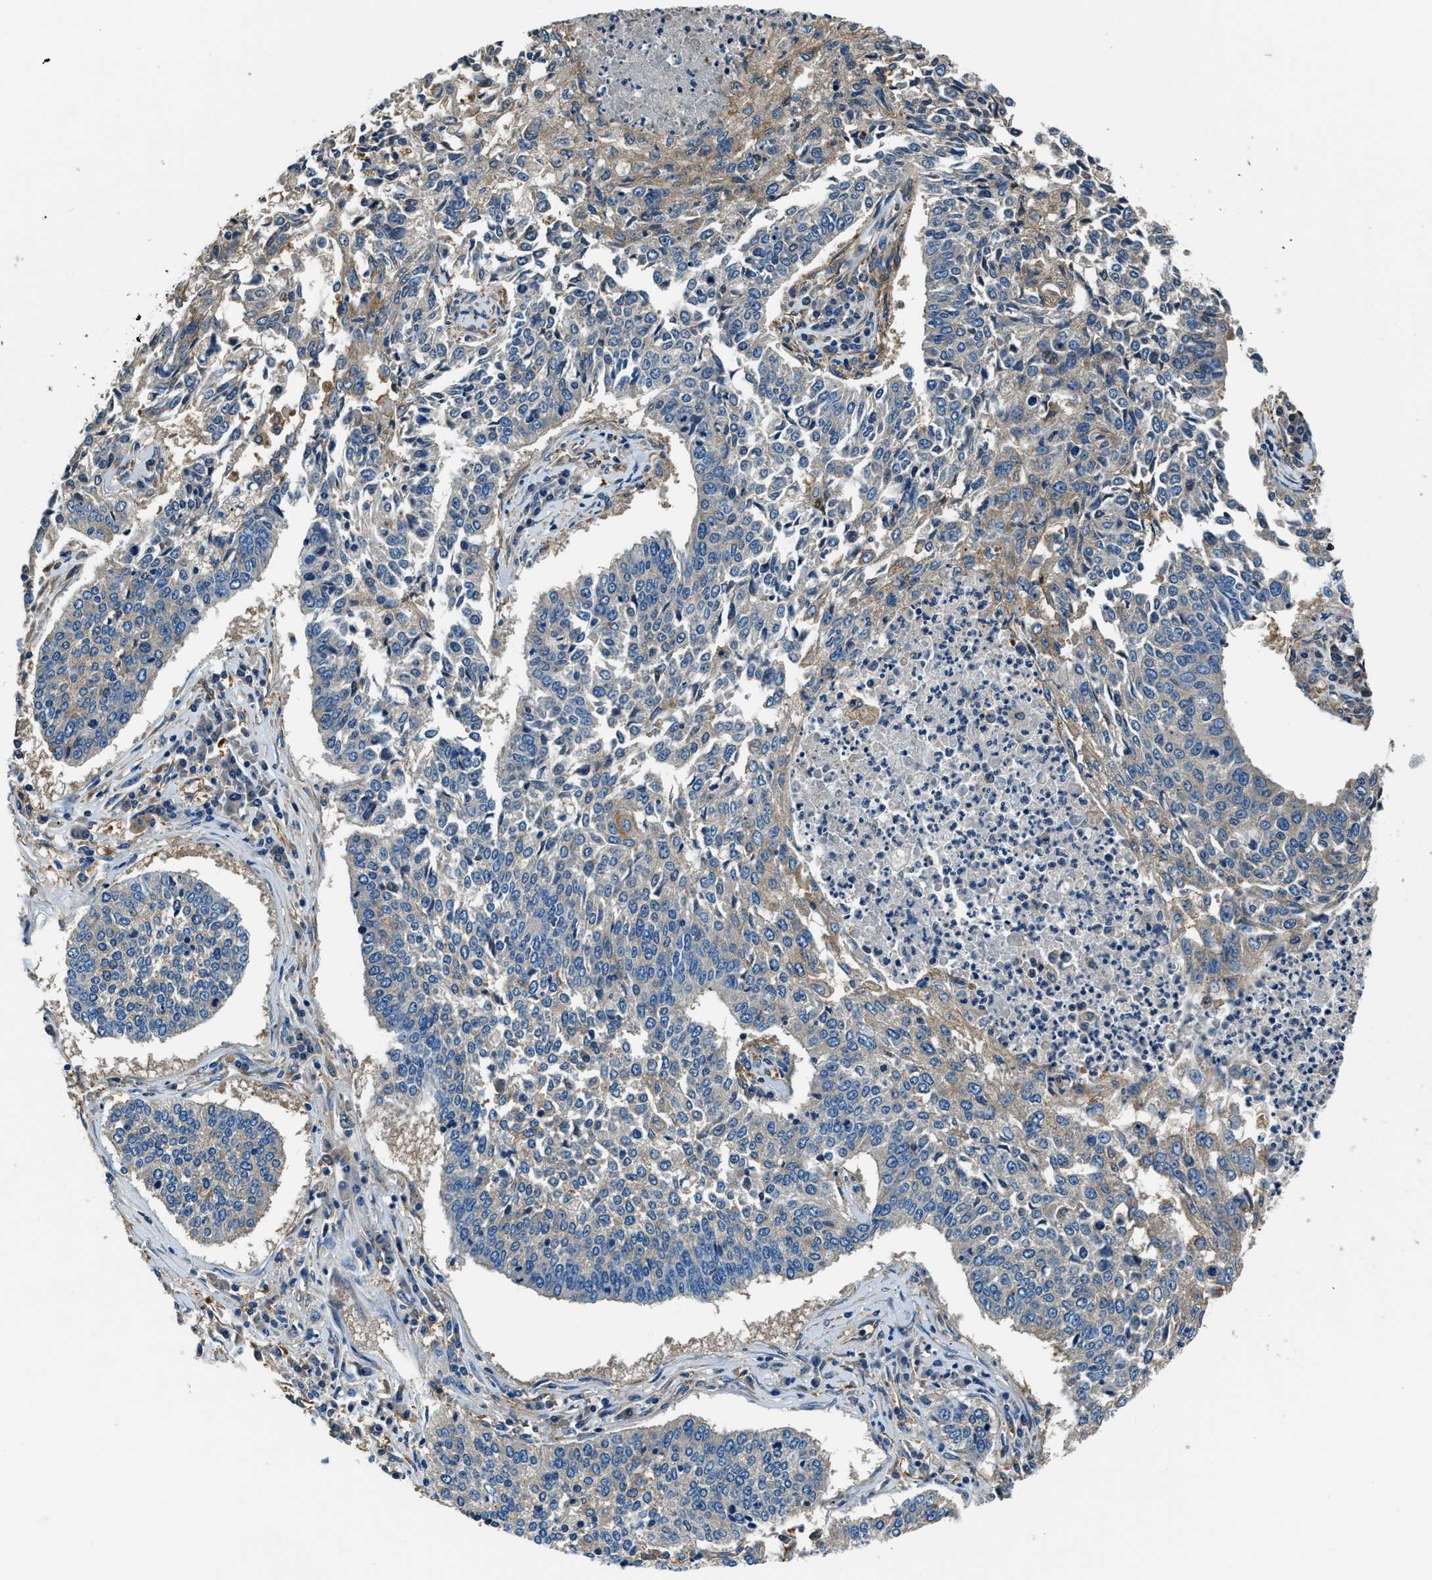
{"staining": {"intensity": "negative", "quantity": "none", "location": "none"}, "tissue": "lung cancer", "cell_type": "Tumor cells", "image_type": "cancer", "snomed": [{"axis": "morphology", "description": "Normal tissue, NOS"}, {"axis": "morphology", "description": "Squamous cell carcinoma, NOS"}, {"axis": "topography", "description": "Cartilage tissue"}, {"axis": "topography", "description": "Bronchus"}, {"axis": "topography", "description": "Lung"}], "caption": "Protein analysis of lung cancer shows no significant expression in tumor cells. The staining is performed using DAB (3,3'-diaminobenzidine) brown chromogen with nuclei counter-stained in using hematoxylin.", "gene": "EEA1", "patient": {"sex": "female", "age": 49}}